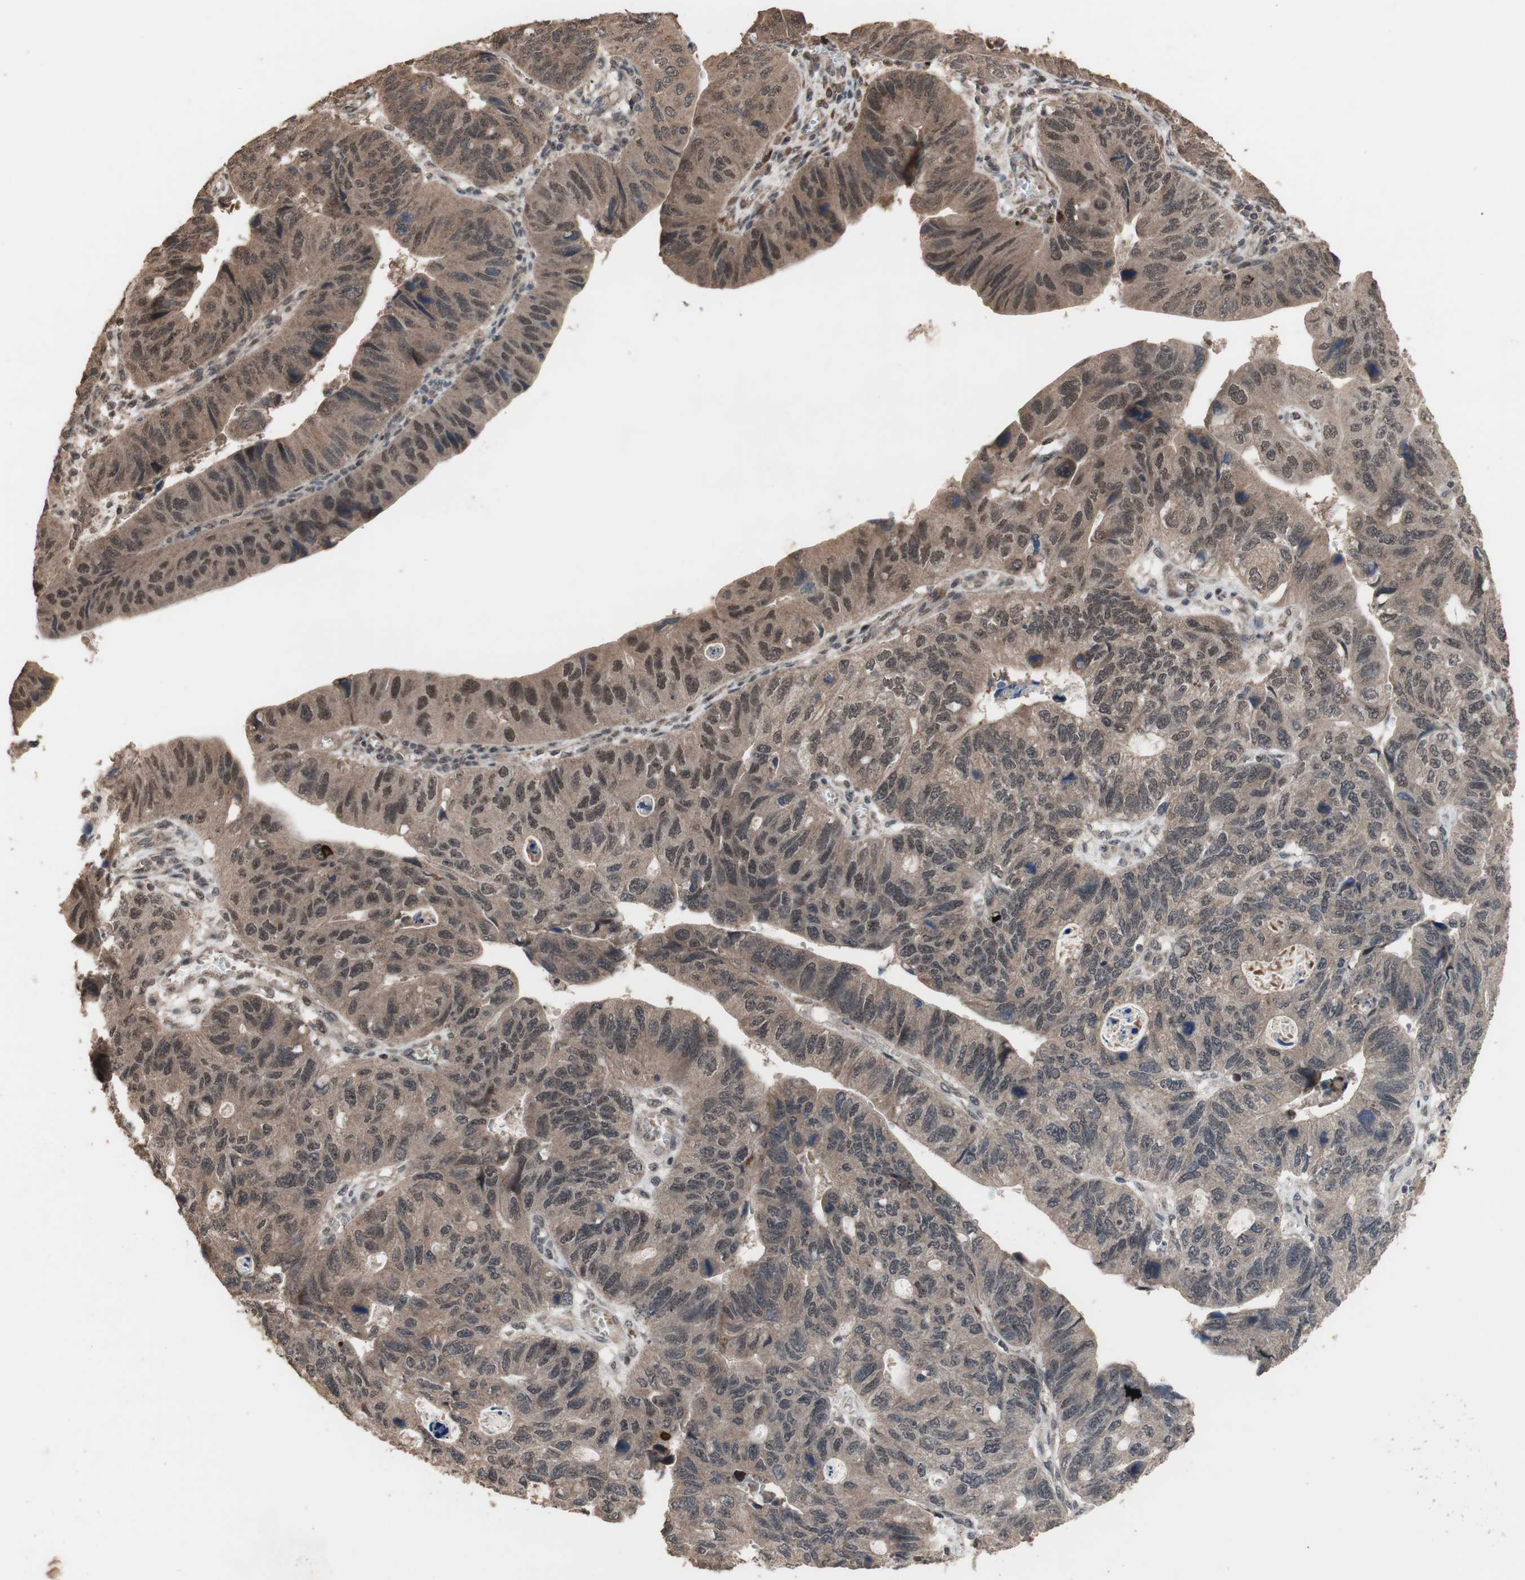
{"staining": {"intensity": "moderate", "quantity": ">75%", "location": "cytoplasmic/membranous"}, "tissue": "stomach cancer", "cell_type": "Tumor cells", "image_type": "cancer", "snomed": [{"axis": "morphology", "description": "Adenocarcinoma, NOS"}, {"axis": "topography", "description": "Stomach"}], "caption": "The image demonstrates staining of stomach adenocarcinoma, revealing moderate cytoplasmic/membranous protein positivity (brown color) within tumor cells.", "gene": "KANSL1", "patient": {"sex": "male", "age": 59}}